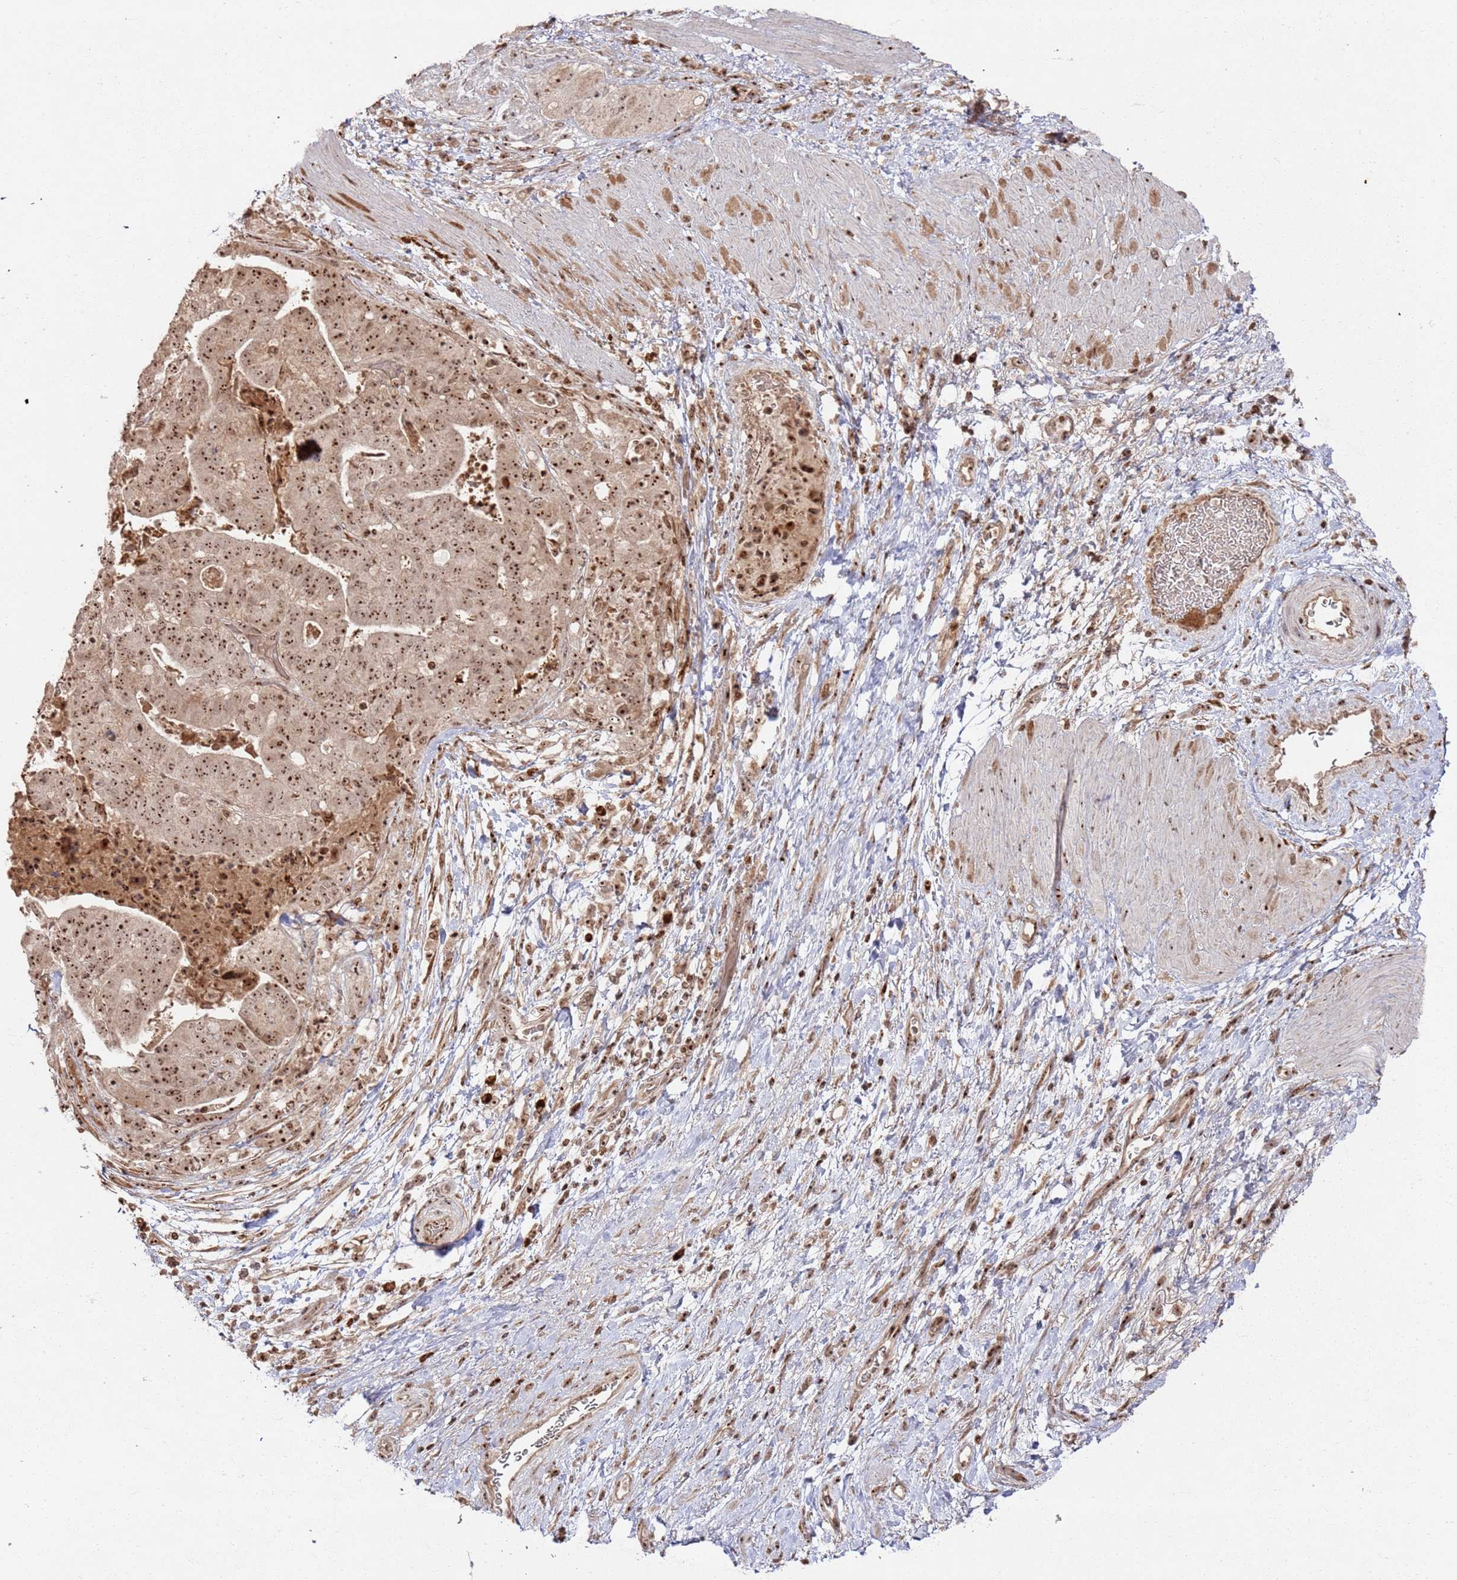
{"staining": {"intensity": "strong", "quantity": ">75%", "location": "nuclear"}, "tissue": "stomach cancer", "cell_type": "Tumor cells", "image_type": "cancer", "snomed": [{"axis": "morphology", "description": "Adenocarcinoma, NOS"}, {"axis": "topography", "description": "Stomach"}], "caption": "A brown stain labels strong nuclear staining of a protein in human stomach cancer (adenocarcinoma) tumor cells.", "gene": "UTP11", "patient": {"sex": "male", "age": 48}}